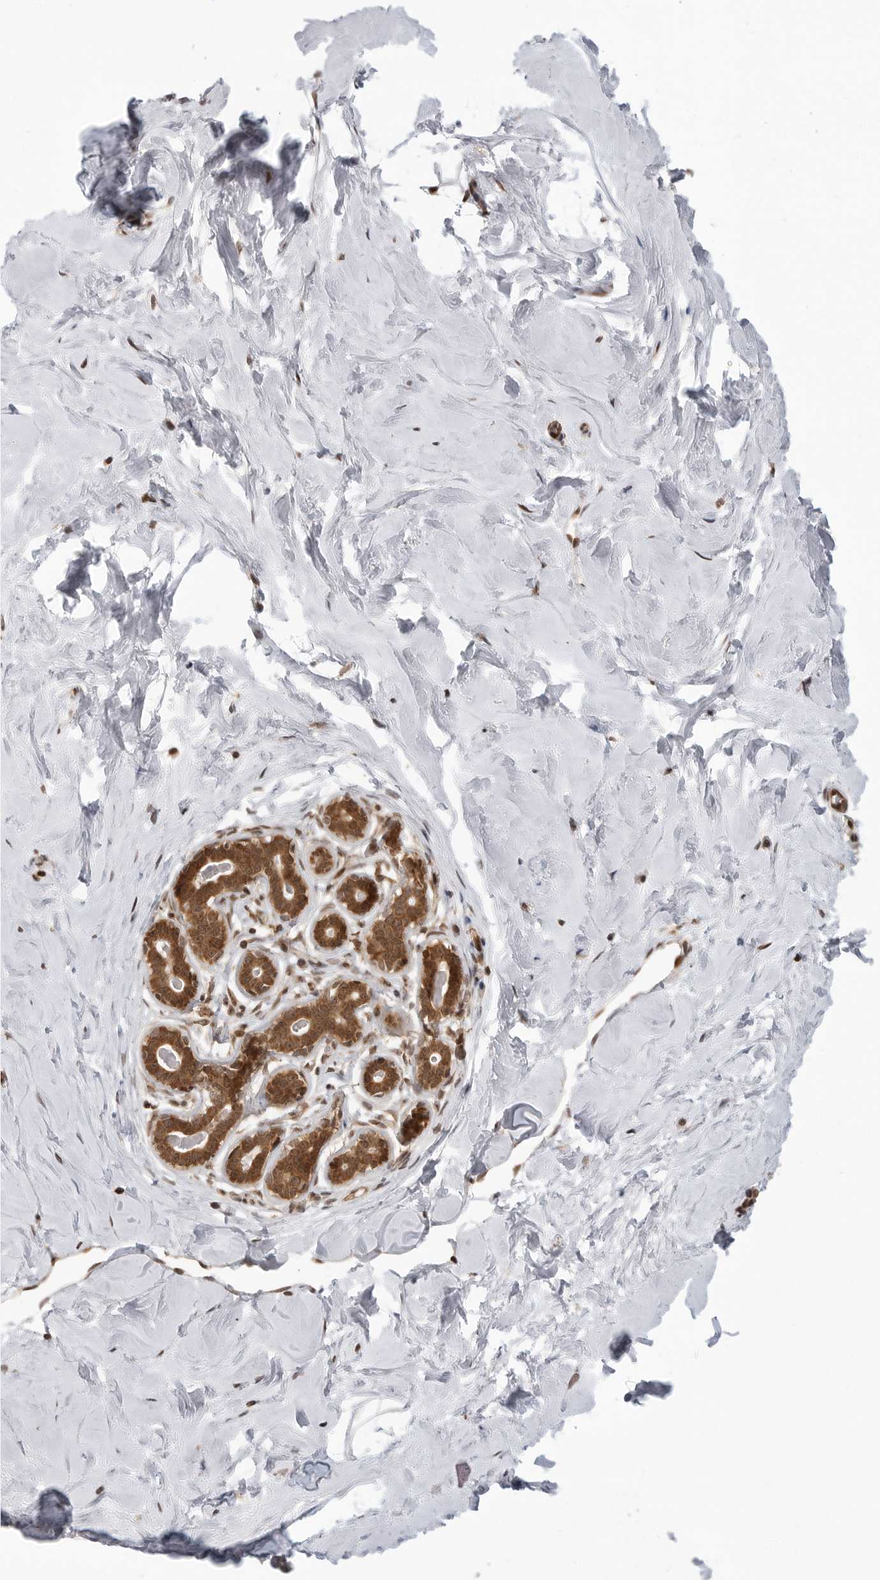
{"staining": {"intensity": "negative", "quantity": "none", "location": "none"}, "tissue": "breast", "cell_type": "Adipocytes", "image_type": "normal", "snomed": [{"axis": "morphology", "description": "Normal tissue, NOS"}, {"axis": "morphology", "description": "Adenoma, NOS"}, {"axis": "topography", "description": "Breast"}], "caption": "A high-resolution histopathology image shows immunohistochemistry staining of normal breast, which displays no significant staining in adipocytes.", "gene": "SZRD1", "patient": {"sex": "female", "age": 23}}